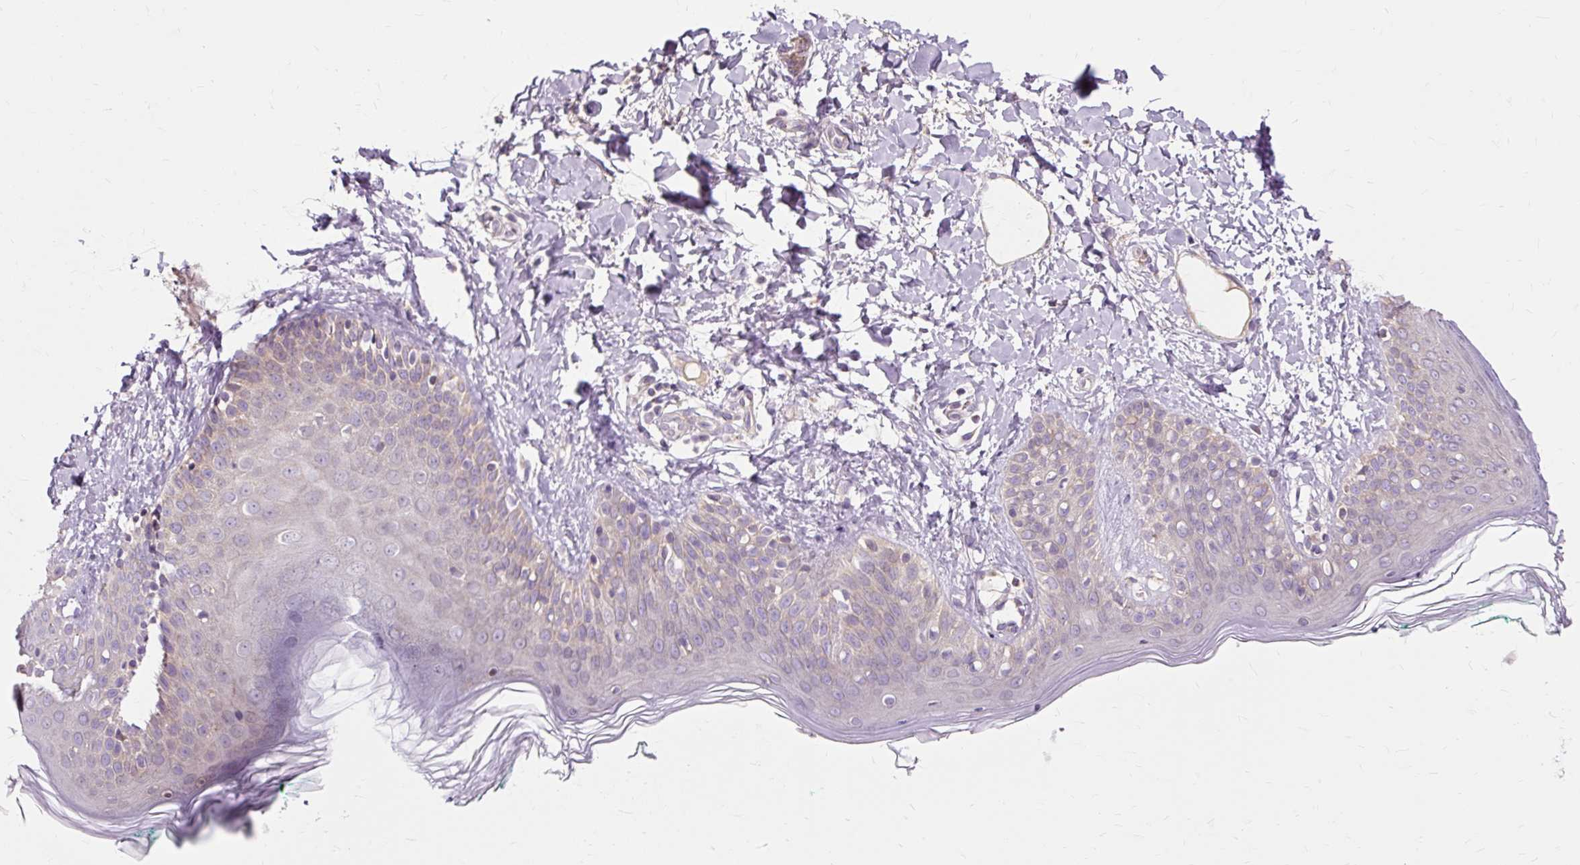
{"staining": {"intensity": "negative", "quantity": "none", "location": "none"}, "tissue": "skin", "cell_type": "Fibroblasts", "image_type": "normal", "snomed": [{"axis": "morphology", "description": "Normal tissue, NOS"}, {"axis": "topography", "description": "Skin"}], "caption": "Fibroblasts are negative for protein expression in unremarkable human skin. (DAB immunohistochemistry (IHC), high magnification).", "gene": "PDZD2", "patient": {"sex": "male", "age": 16}}